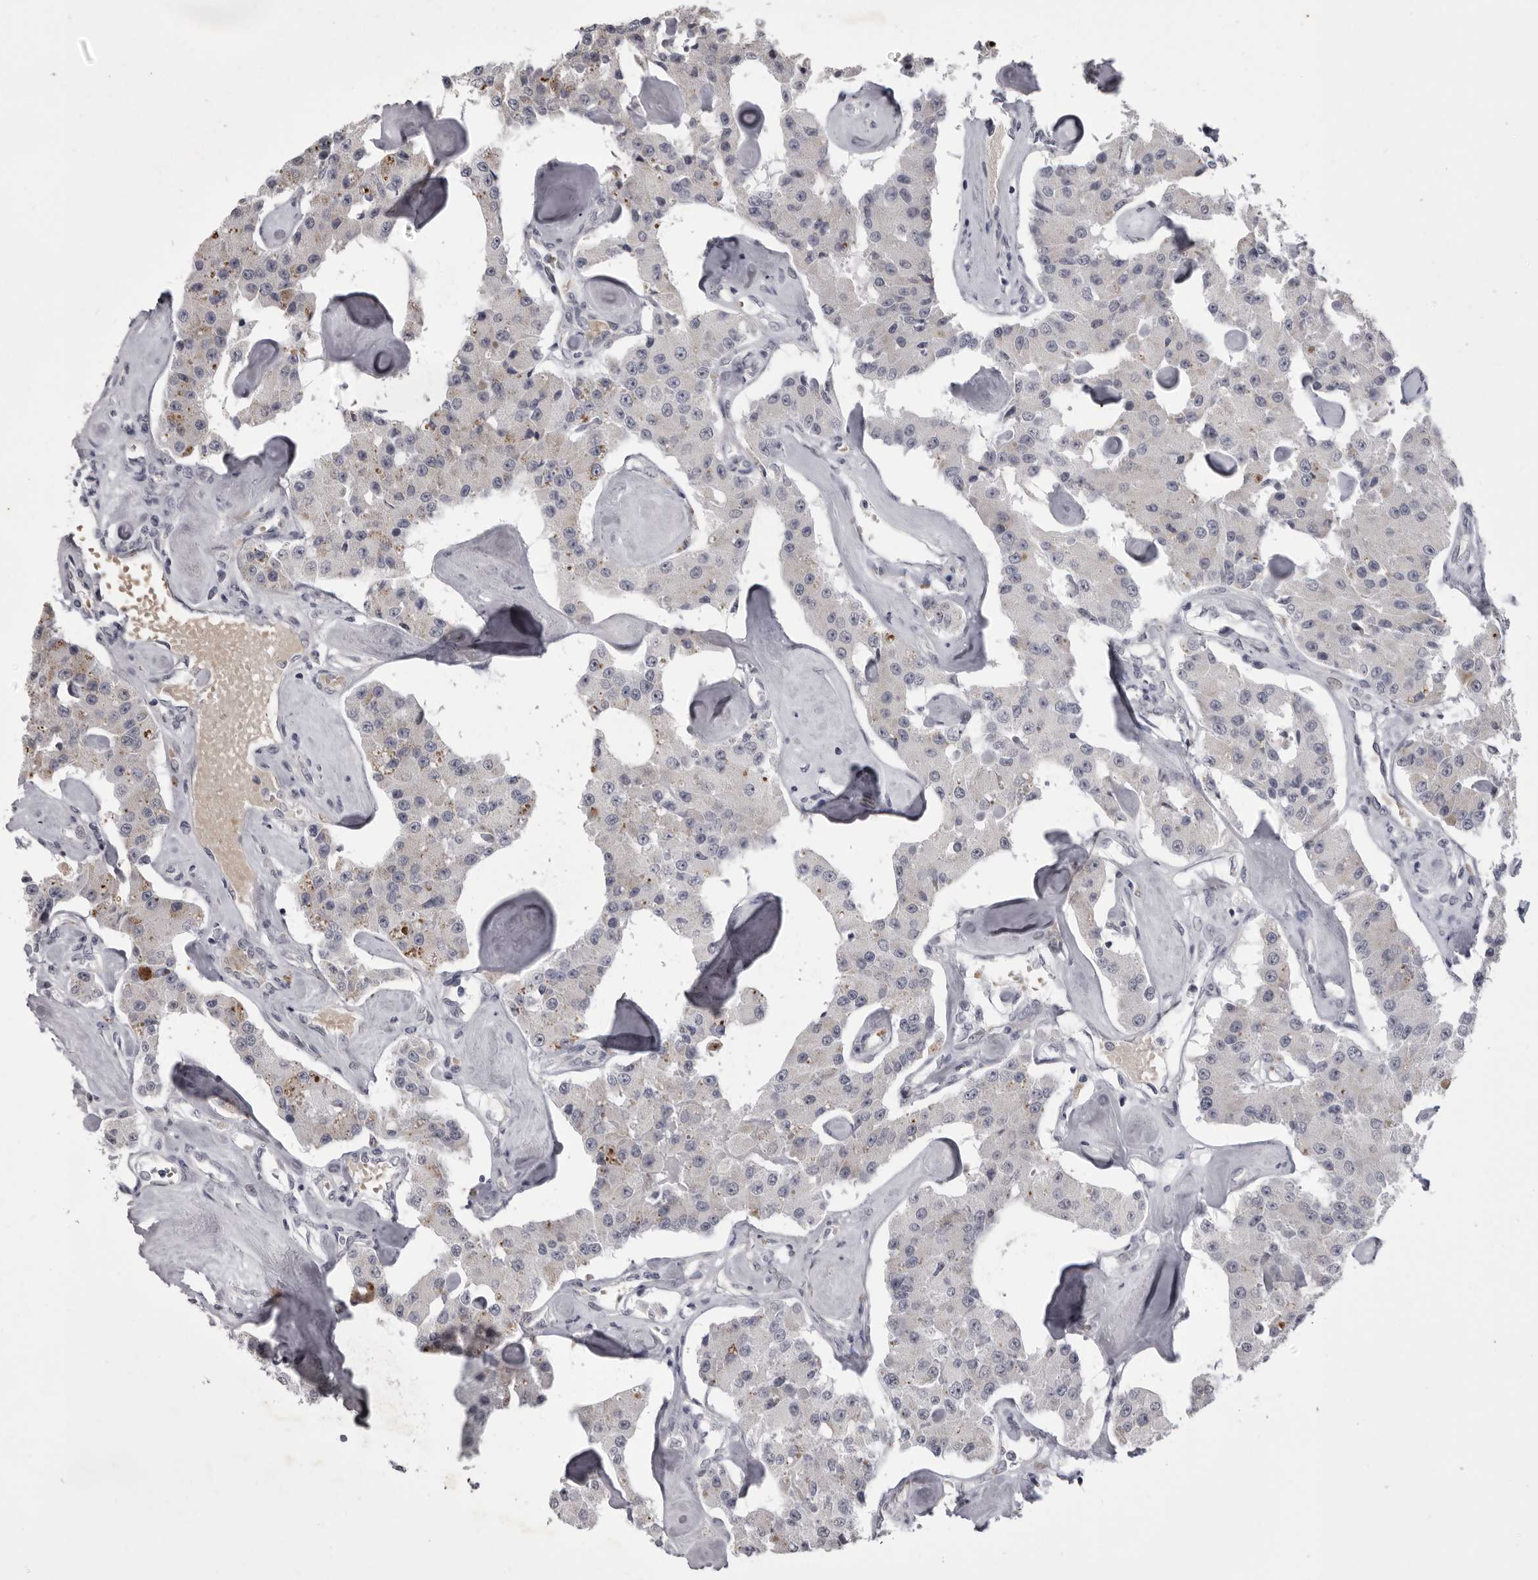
{"staining": {"intensity": "weak", "quantity": "<25%", "location": "cytoplasmic/membranous"}, "tissue": "carcinoid", "cell_type": "Tumor cells", "image_type": "cancer", "snomed": [{"axis": "morphology", "description": "Carcinoid, malignant, NOS"}, {"axis": "topography", "description": "Pancreas"}], "caption": "Human carcinoid stained for a protein using IHC shows no positivity in tumor cells.", "gene": "EPHA10", "patient": {"sex": "male", "age": 41}}